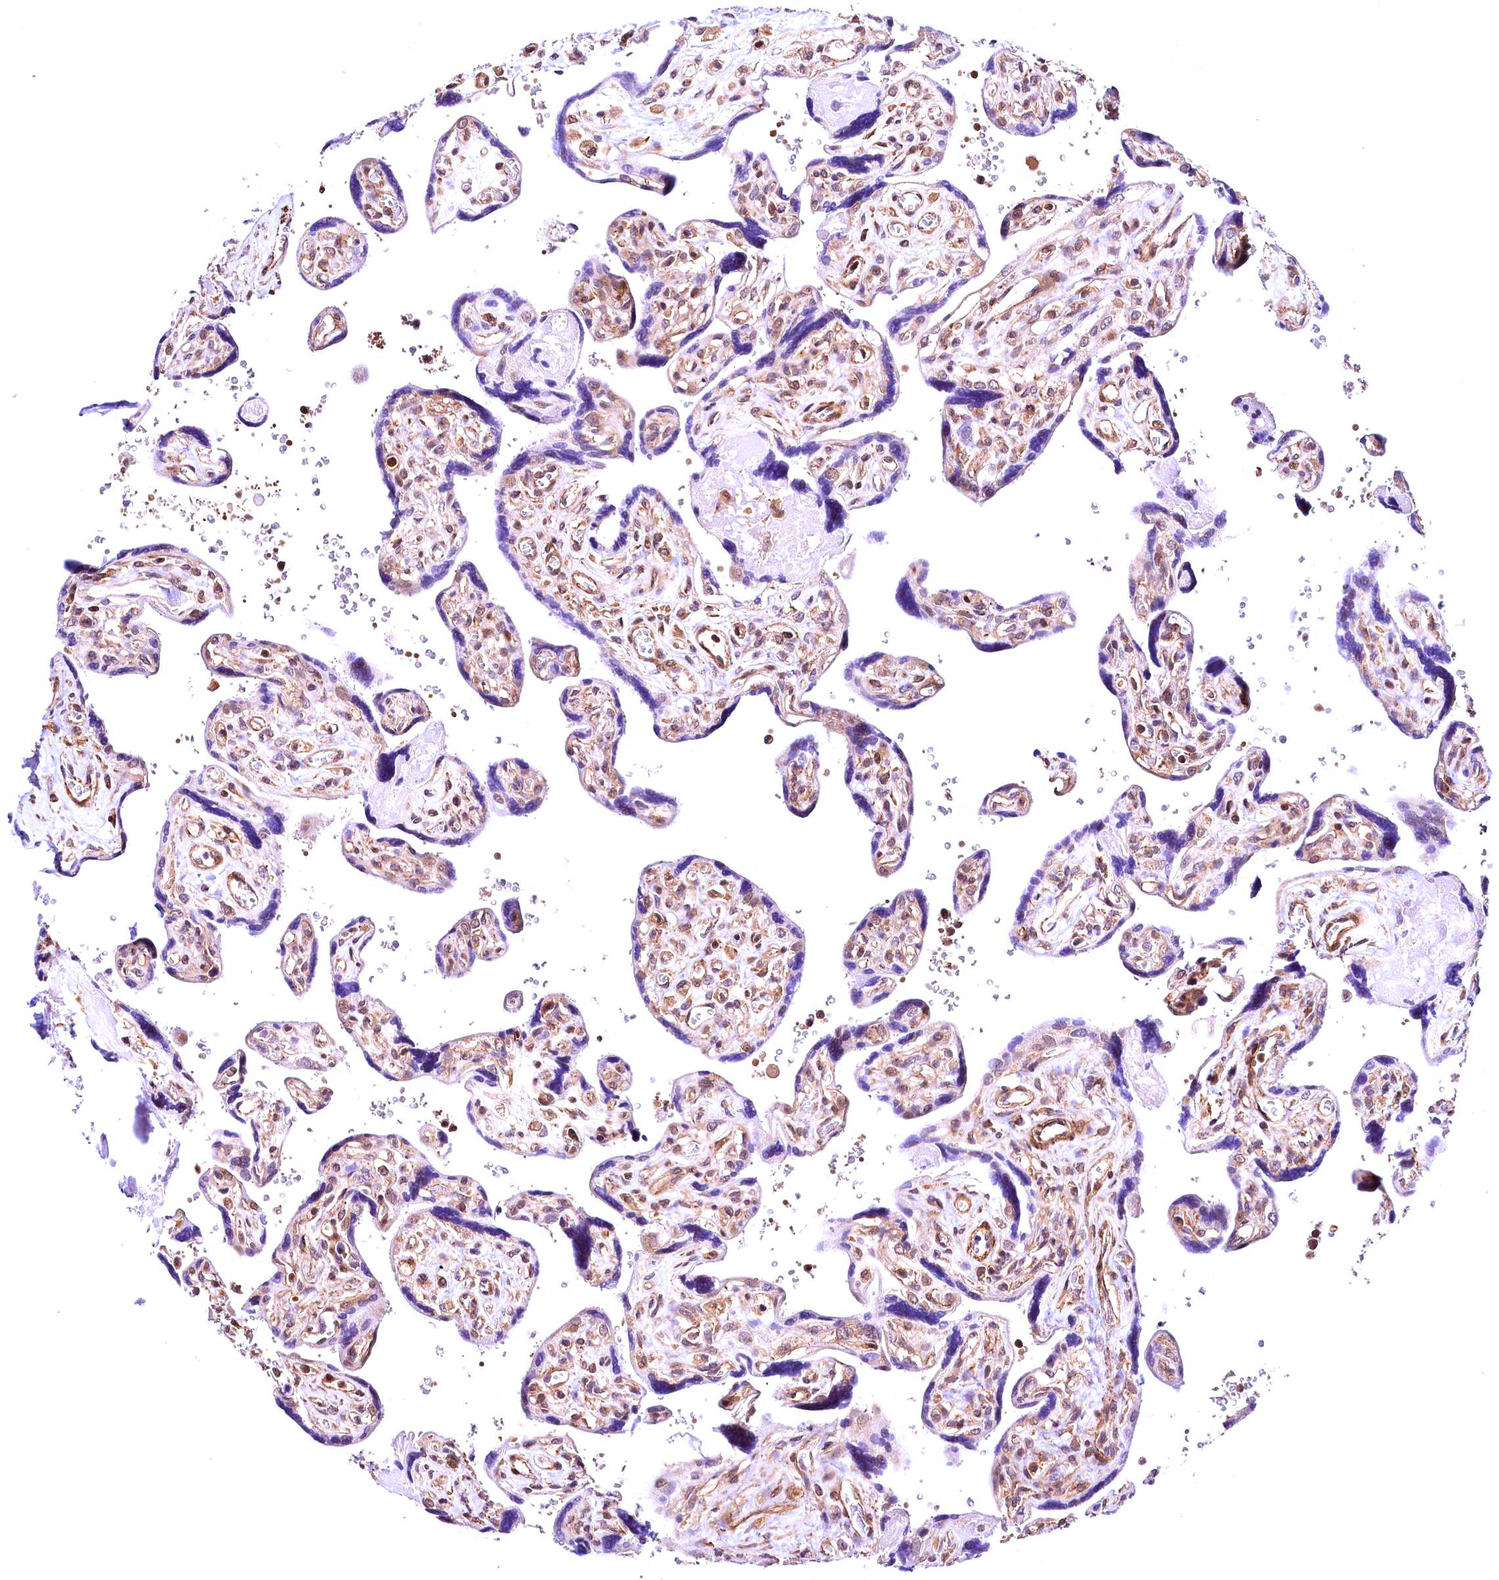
{"staining": {"intensity": "moderate", "quantity": "<25%", "location": "cytoplasmic/membranous"}, "tissue": "placenta", "cell_type": "Trophoblastic cells", "image_type": "normal", "snomed": [{"axis": "morphology", "description": "Normal tissue, NOS"}, {"axis": "topography", "description": "Placenta"}], "caption": "Immunohistochemistry (IHC) micrograph of unremarkable placenta: human placenta stained using immunohistochemistry (IHC) reveals low levels of moderate protein expression localized specifically in the cytoplasmic/membranous of trophoblastic cells, appearing as a cytoplasmic/membranous brown color.", "gene": "CHORDC1", "patient": {"sex": "female", "age": 39}}